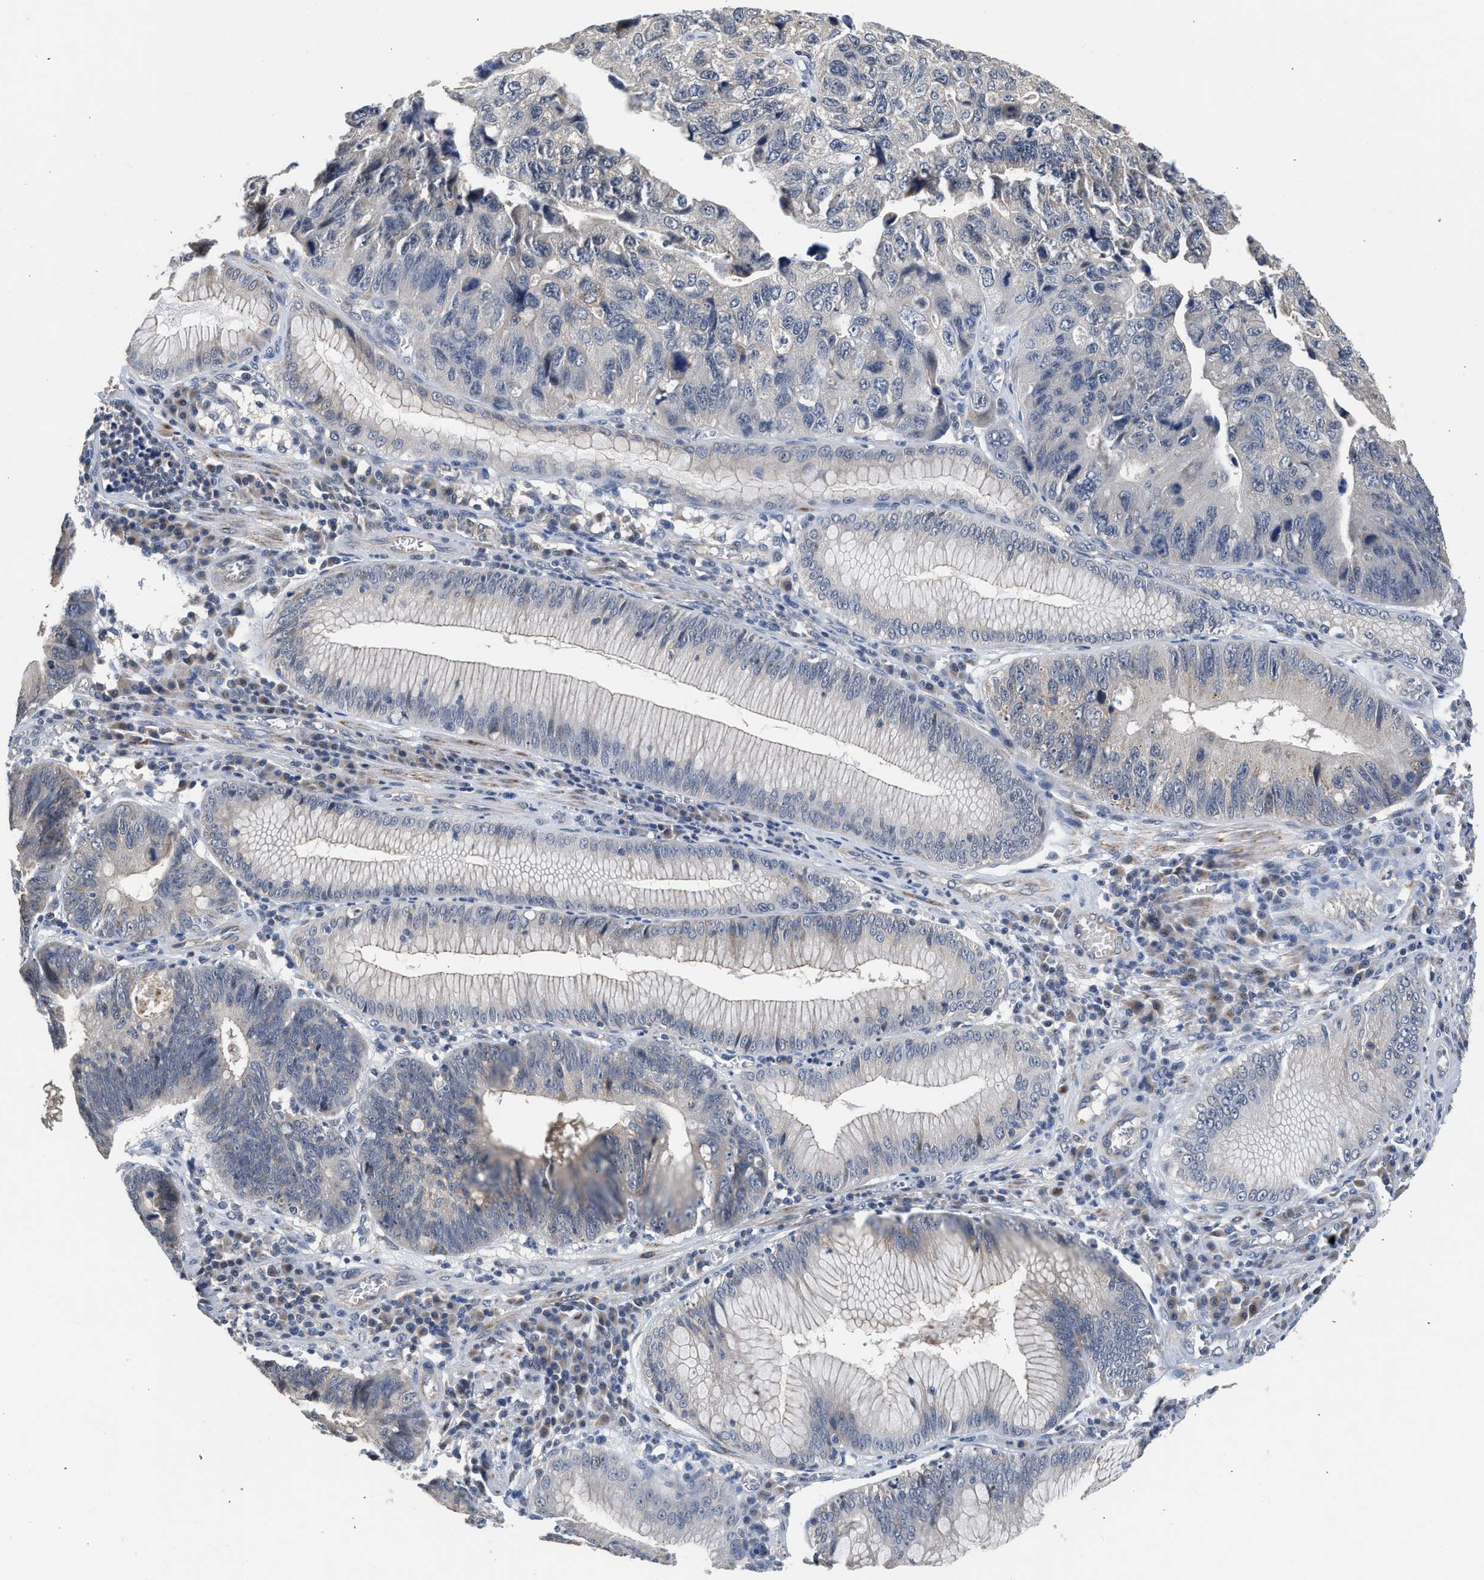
{"staining": {"intensity": "weak", "quantity": "<25%", "location": "cytoplasmic/membranous"}, "tissue": "stomach cancer", "cell_type": "Tumor cells", "image_type": "cancer", "snomed": [{"axis": "morphology", "description": "Adenocarcinoma, NOS"}, {"axis": "topography", "description": "Stomach"}], "caption": "This is a photomicrograph of IHC staining of stomach adenocarcinoma, which shows no staining in tumor cells.", "gene": "CSF3R", "patient": {"sex": "male", "age": 59}}